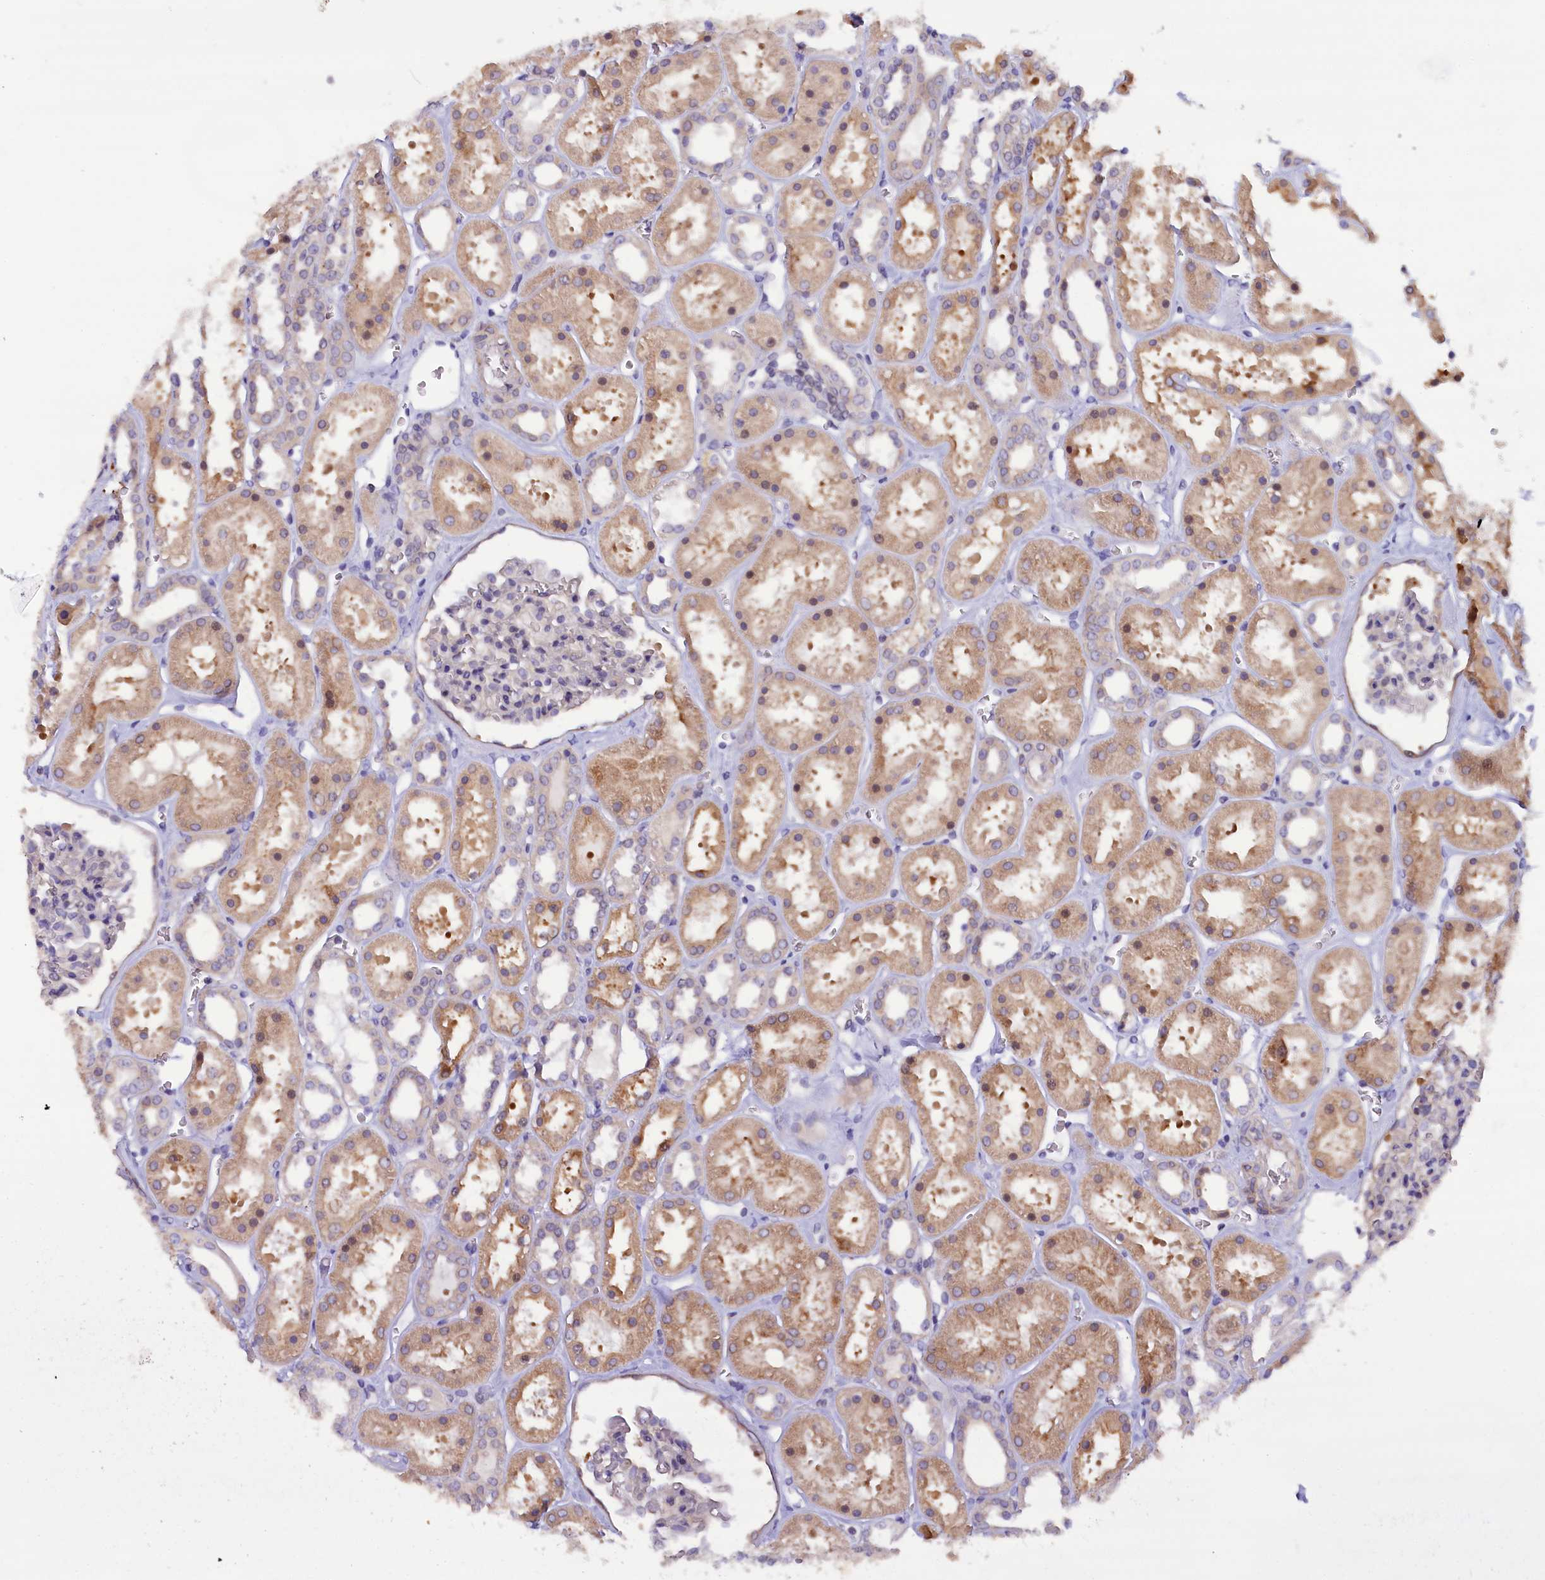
{"staining": {"intensity": "negative", "quantity": "none", "location": "none"}, "tissue": "kidney", "cell_type": "Cells in glomeruli", "image_type": "normal", "snomed": [{"axis": "morphology", "description": "Normal tissue, NOS"}, {"axis": "topography", "description": "Kidney"}], "caption": "IHC of normal kidney exhibits no staining in cells in glomeruli. The staining was performed using DAB to visualize the protein expression in brown, while the nuclei were stained in blue with hematoxylin (Magnification: 20x).", "gene": "JPT2", "patient": {"sex": "female", "age": 41}}